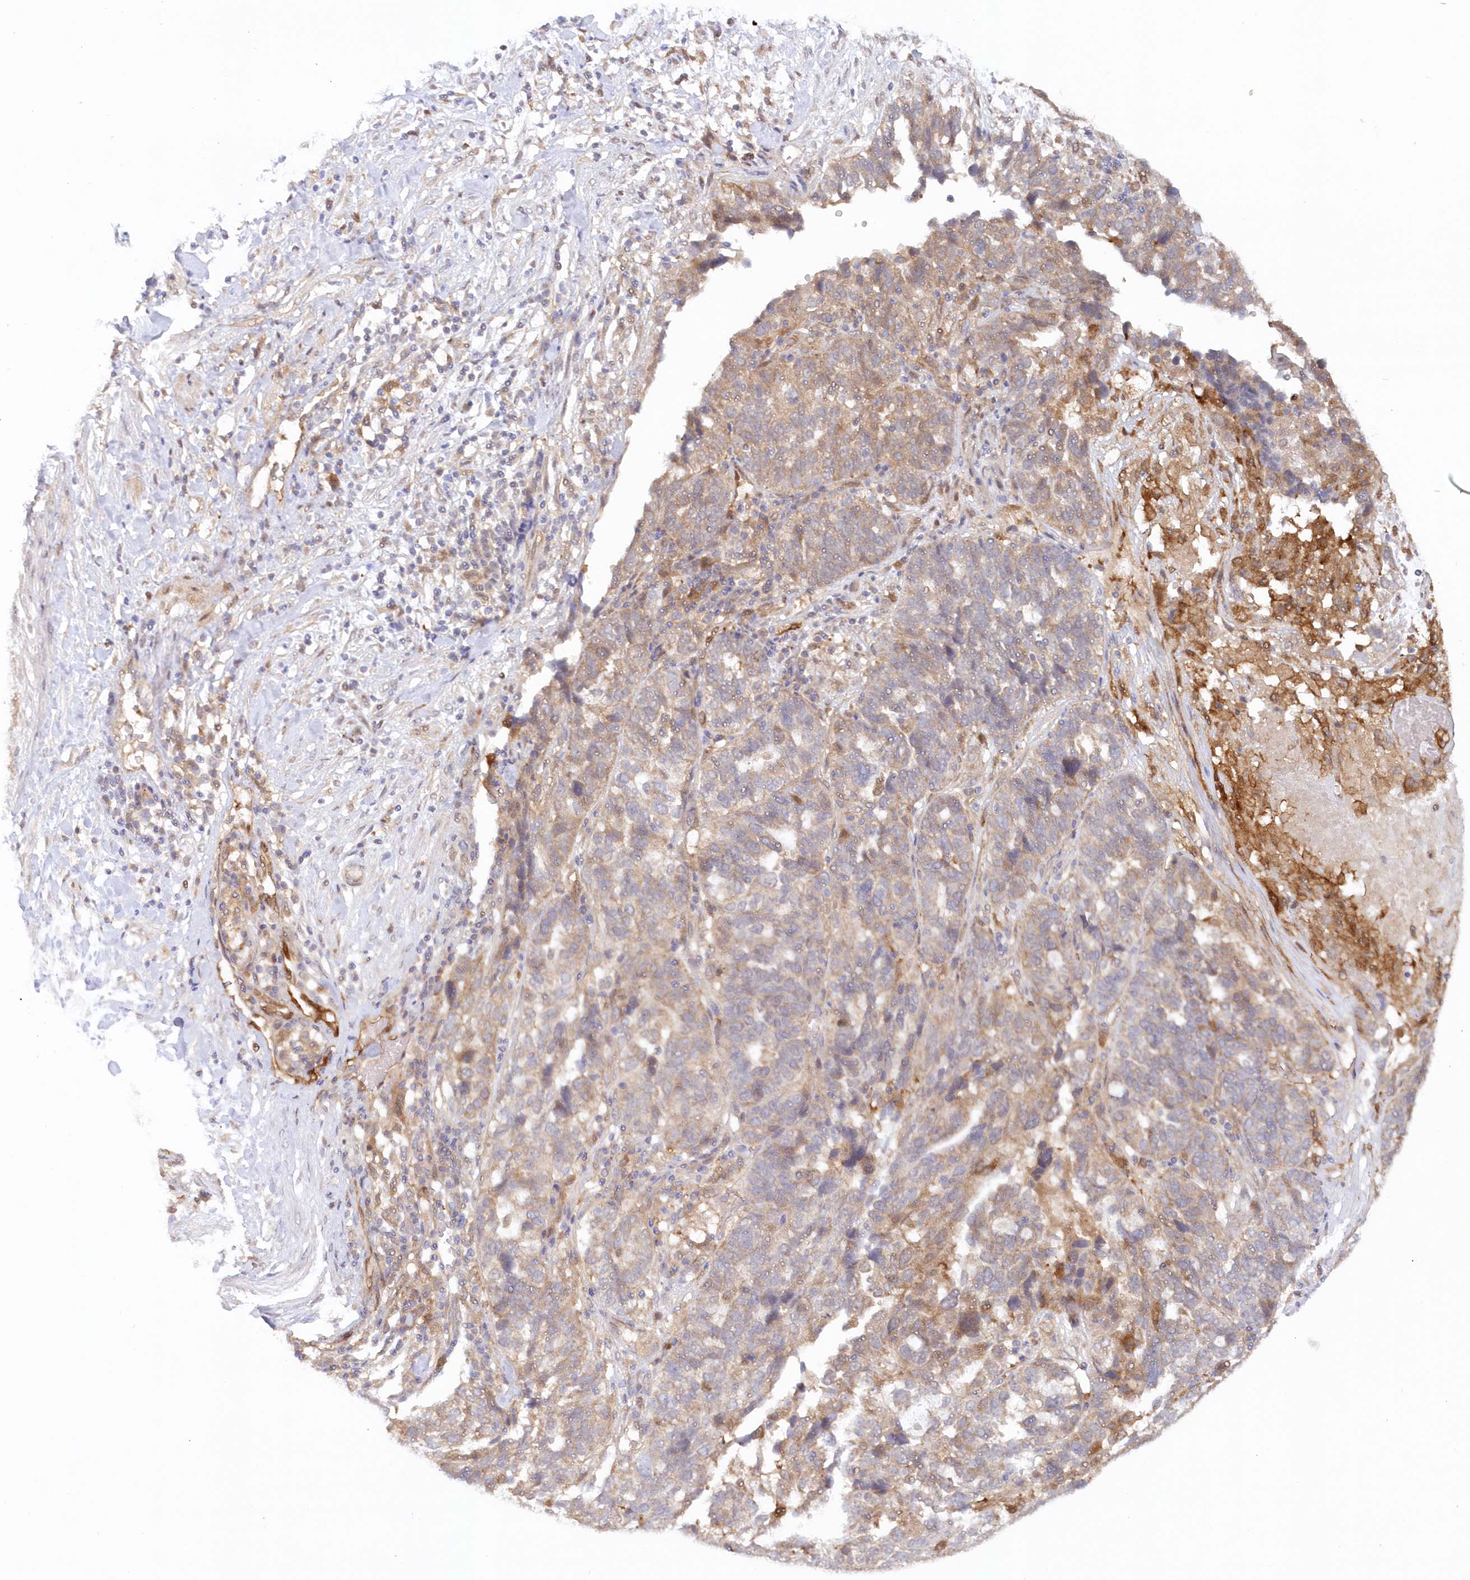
{"staining": {"intensity": "weak", "quantity": "<25%", "location": "cytoplasmic/membranous"}, "tissue": "ovarian cancer", "cell_type": "Tumor cells", "image_type": "cancer", "snomed": [{"axis": "morphology", "description": "Cystadenocarcinoma, serous, NOS"}, {"axis": "topography", "description": "Ovary"}], "caption": "Immunohistochemistry of human ovarian serous cystadenocarcinoma displays no expression in tumor cells. (DAB immunohistochemistry, high magnification).", "gene": "GBE1", "patient": {"sex": "female", "age": 59}}